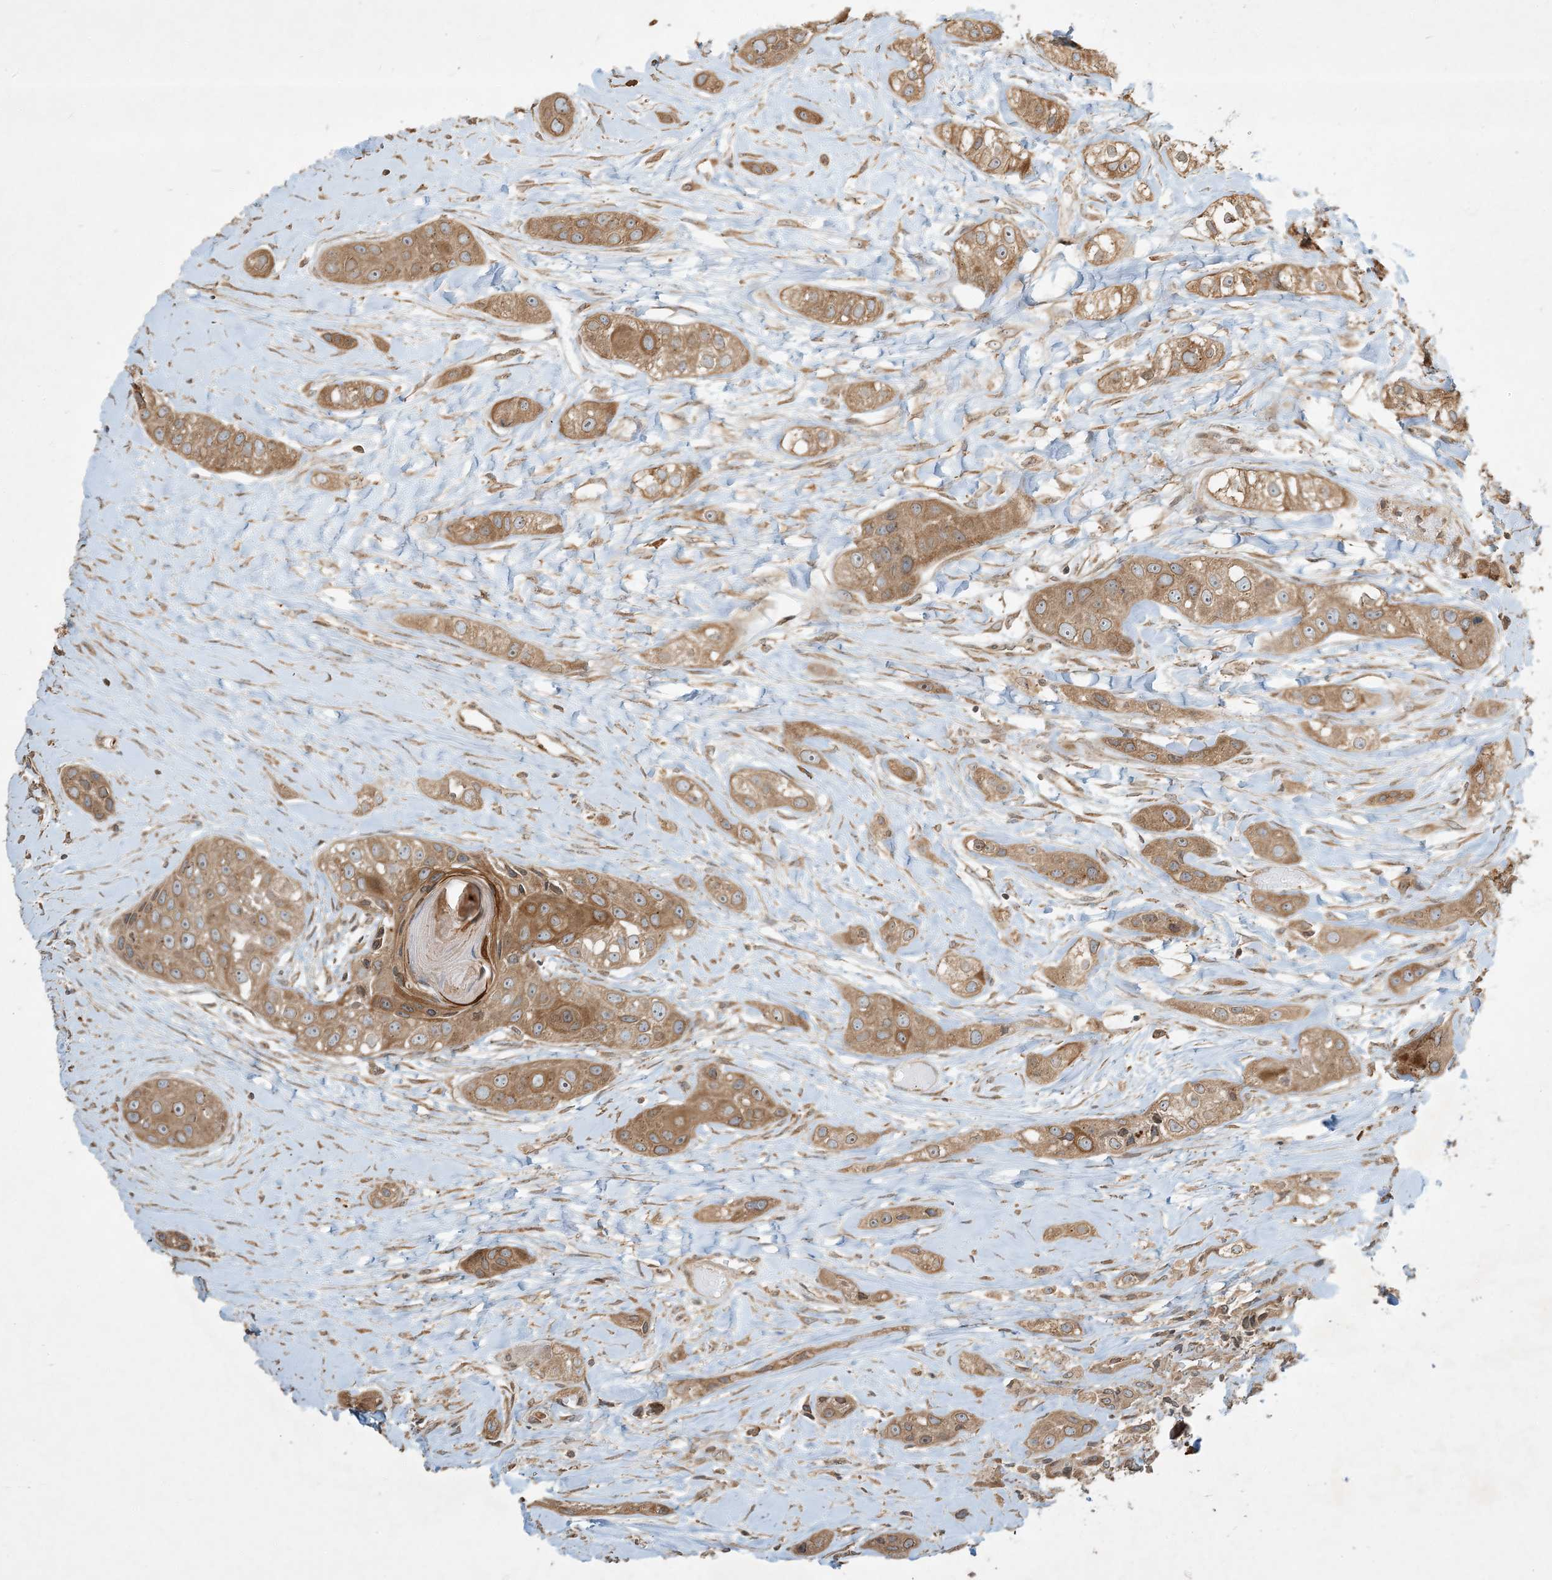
{"staining": {"intensity": "moderate", "quantity": ">75%", "location": "cytoplasmic/membranous"}, "tissue": "head and neck cancer", "cell_type": "Tumor cells", "image_type": "cancer", "snomed": [{"axis": "morphology", "description": "Normal tissue, NOS"}, {"axis": "morphology", "description": "Squamous cell carcinoma, NOS"}, {"axis": "topography", "description": "Skeletal muscle"}, {"axis": "topography", "description": "Head-Neck"}], "caption": "Protein expression analysis of human head and neck cancer (squamous cell carcinoma) reveals moderate cytoplasmic/membranous positivity in approximately >75% of tumor cells.", "gene": "COMMD8", "patient": {"sex": "male", "age": 51}}